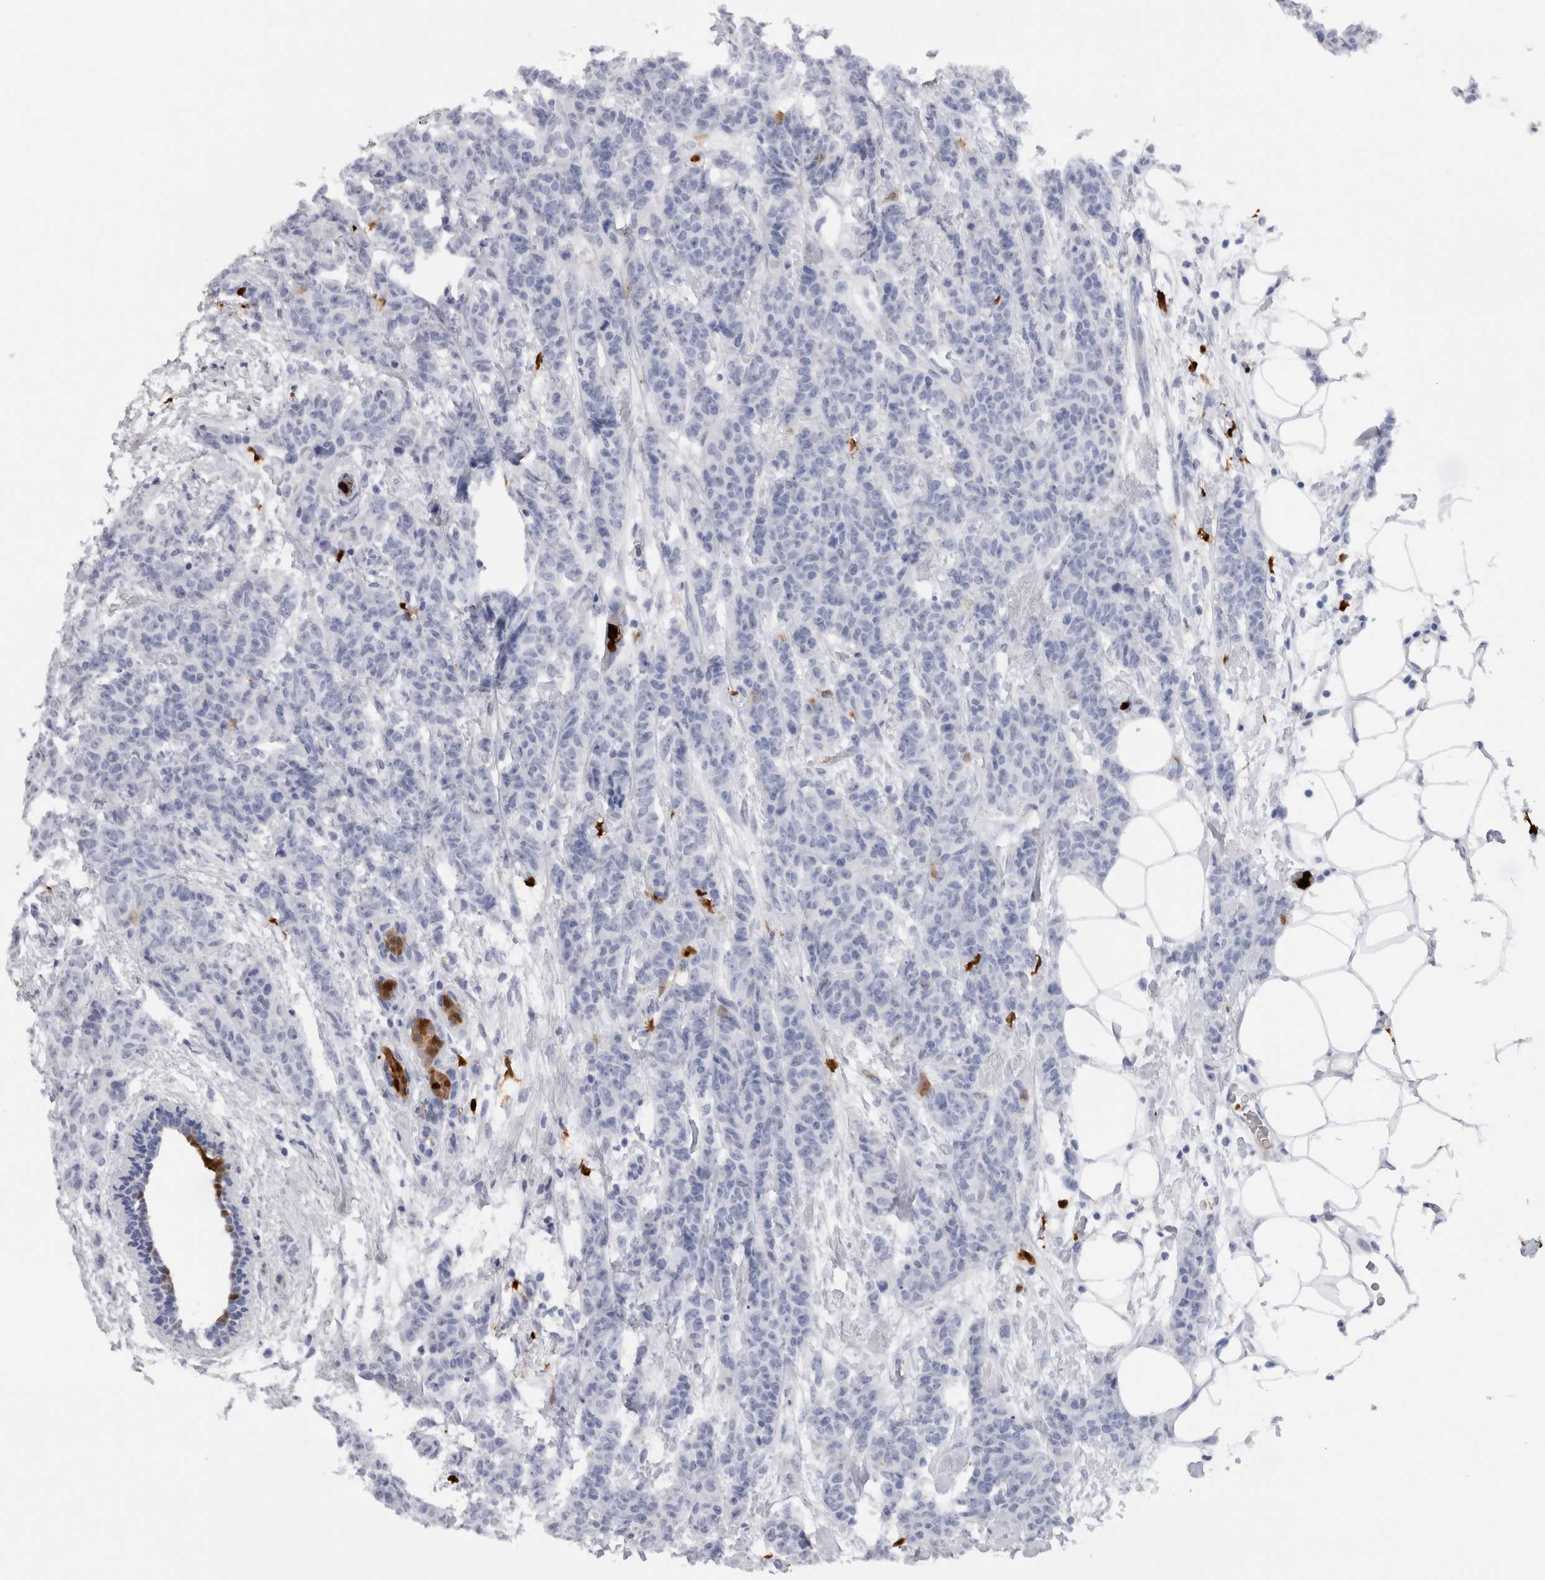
{"staining": {"intensity": "negative", "quantity": "none", "location": "none"}, "tissue": "breast cancer", "cell_type": "Tumor cells", "image_type": "cancer", "snomed": [{"axis": "morphology", "description": "Normal tissue, NOS"}, {"axis": "morphology", "description": "Duct carcinoma"}, {"axis": "topography", "description": "Breast"}], "caption": "High magnification brightfield microscopy of breast cancer (intraductal carcinoma) stained with DAB (brown) and counterstained with hematoxylin (blue): tumor cells show no significant staining.", "gene": "S100A8", "patient": {"sex": "female", "age": 40}}